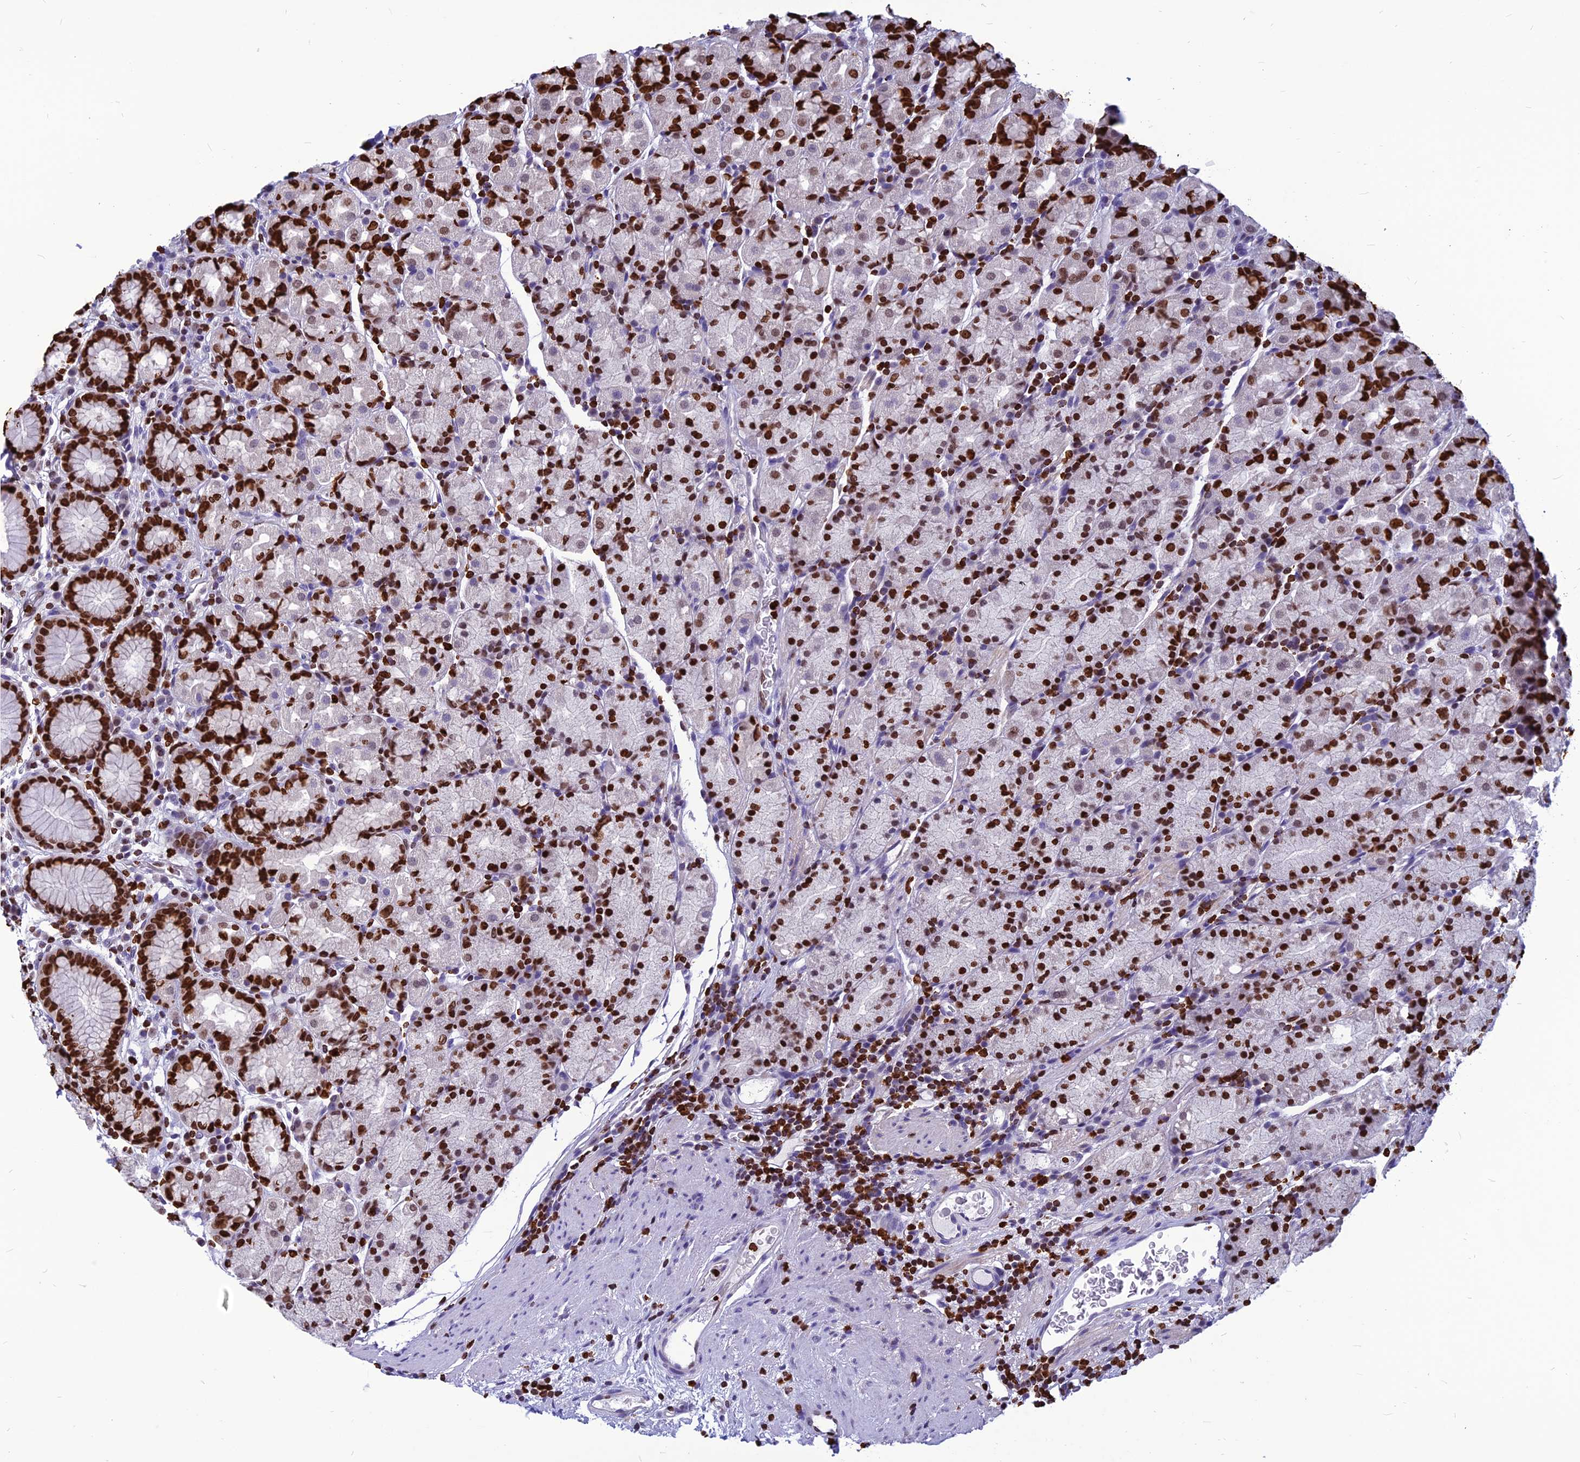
{"staining": {"intensity": "strong", "quantity": ">75%", "location": "nuclear"}, "tissue": "stomach", "cell_type": "Glandular cells", "image_type": "normal", "snomed": [{"axis": "morphology", "description": "Normal tissue, NOS"}, {"axis": "topography", "description": "Stomach, upper"}, {"axis": "topography", "description": "Stomach, lower"}, {"axis": "topography", "description": "Small intestine"}], "caption": "Stomach stained with a brown dye reveals strong nuclear positive staining in approximately >75% of glandular cells.", "gene": "AKAP17A", "patient": {"sex": "male", "age": 68}}